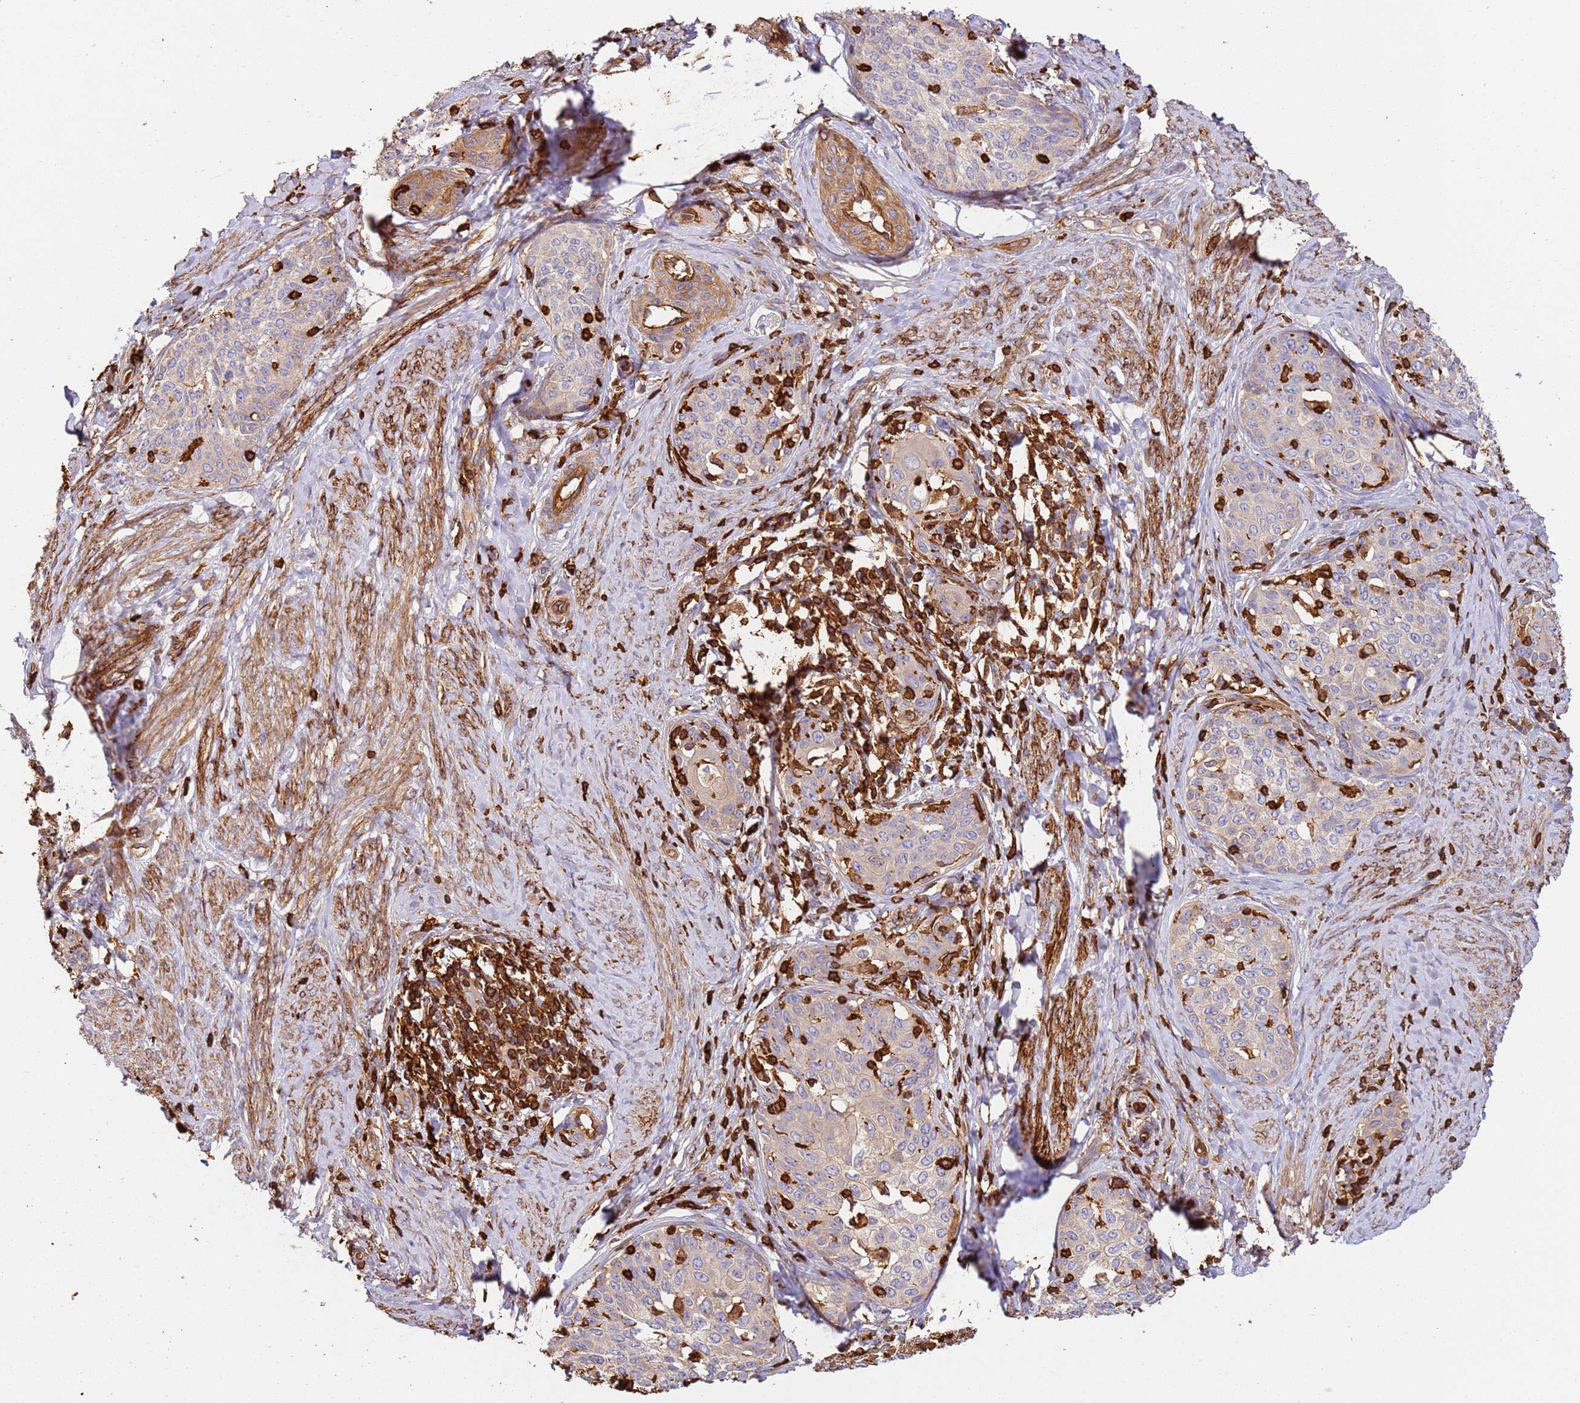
{"staining": {"intensity": "weak", "quantity": "<25%", "location": "cytoplasmic/membranous"}, "tissue": "cervical cancer", "cell_type": "Tumor cells", "image_type": "cancer", "snomed": [{"axis": "morphology", "description": "Squamous cell carcinoma, NOS"}, {"axis": "morphology", "description": "Adenocarcinoma, NOS"}, {"axis": "topography", "description": "Cervix"}], "caption": "Human cervical cancer stained for a protein using immunohistochemistry shows no staining in tumor cells.", "gene": "OR6P1", "patient": {"sex": "female", "age": 52}}